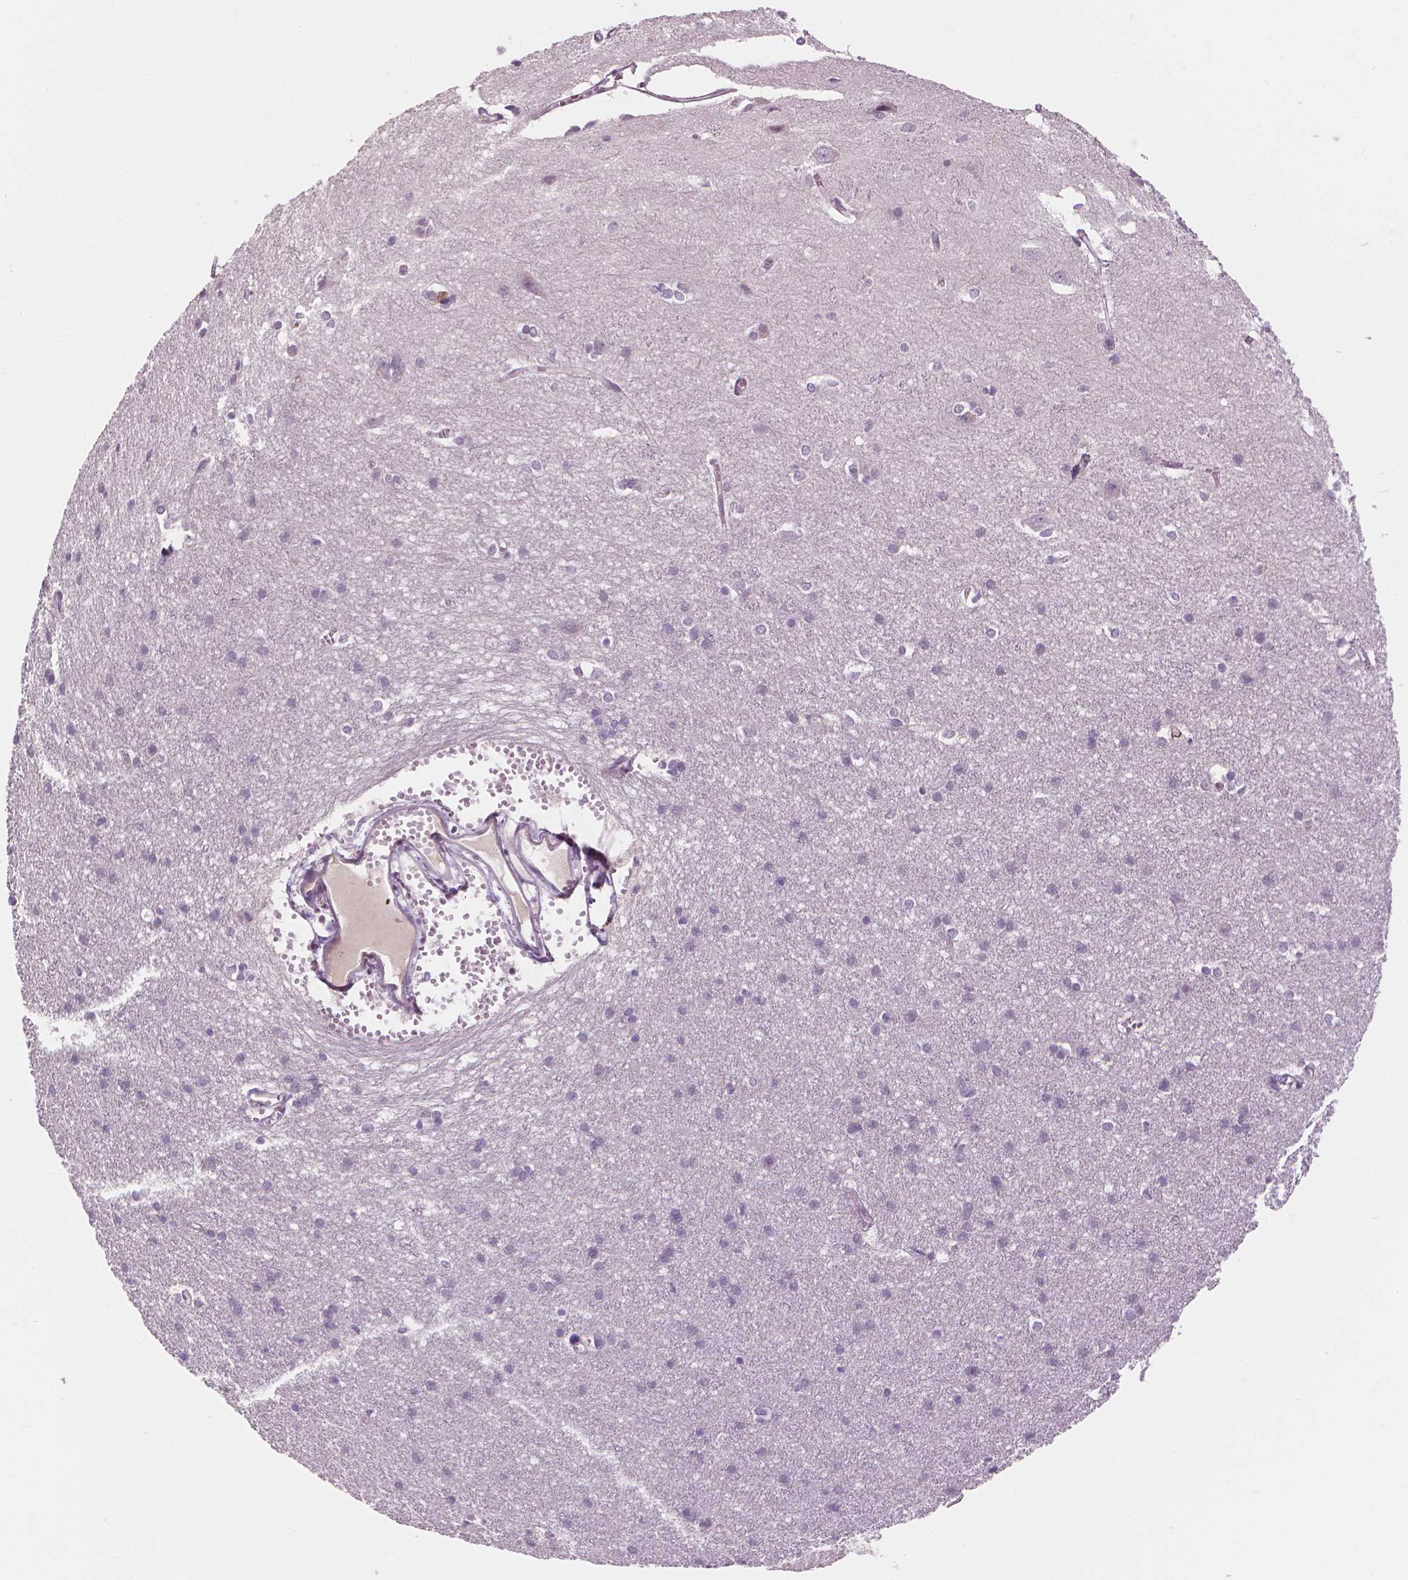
{"staining": {"intensity": "negative", "quantity": "none", "location": "none"}, "tissue": "cerebral cortex", "cell_type": "Endothelial cells", "image_type": "normal", "snomed": [{"axis": "morphology", "description": "Normal tissue, NOS"}, {"axis": "topography", "description": "Cerebral cortex"}], "caption": "IHC micrograph of benign human cerebral cortex stained for a protein (brown), which exhibits no expression in endothelial cells.", "gene": "SAXO2", "patient": {"sex": "male", "age": 37}}